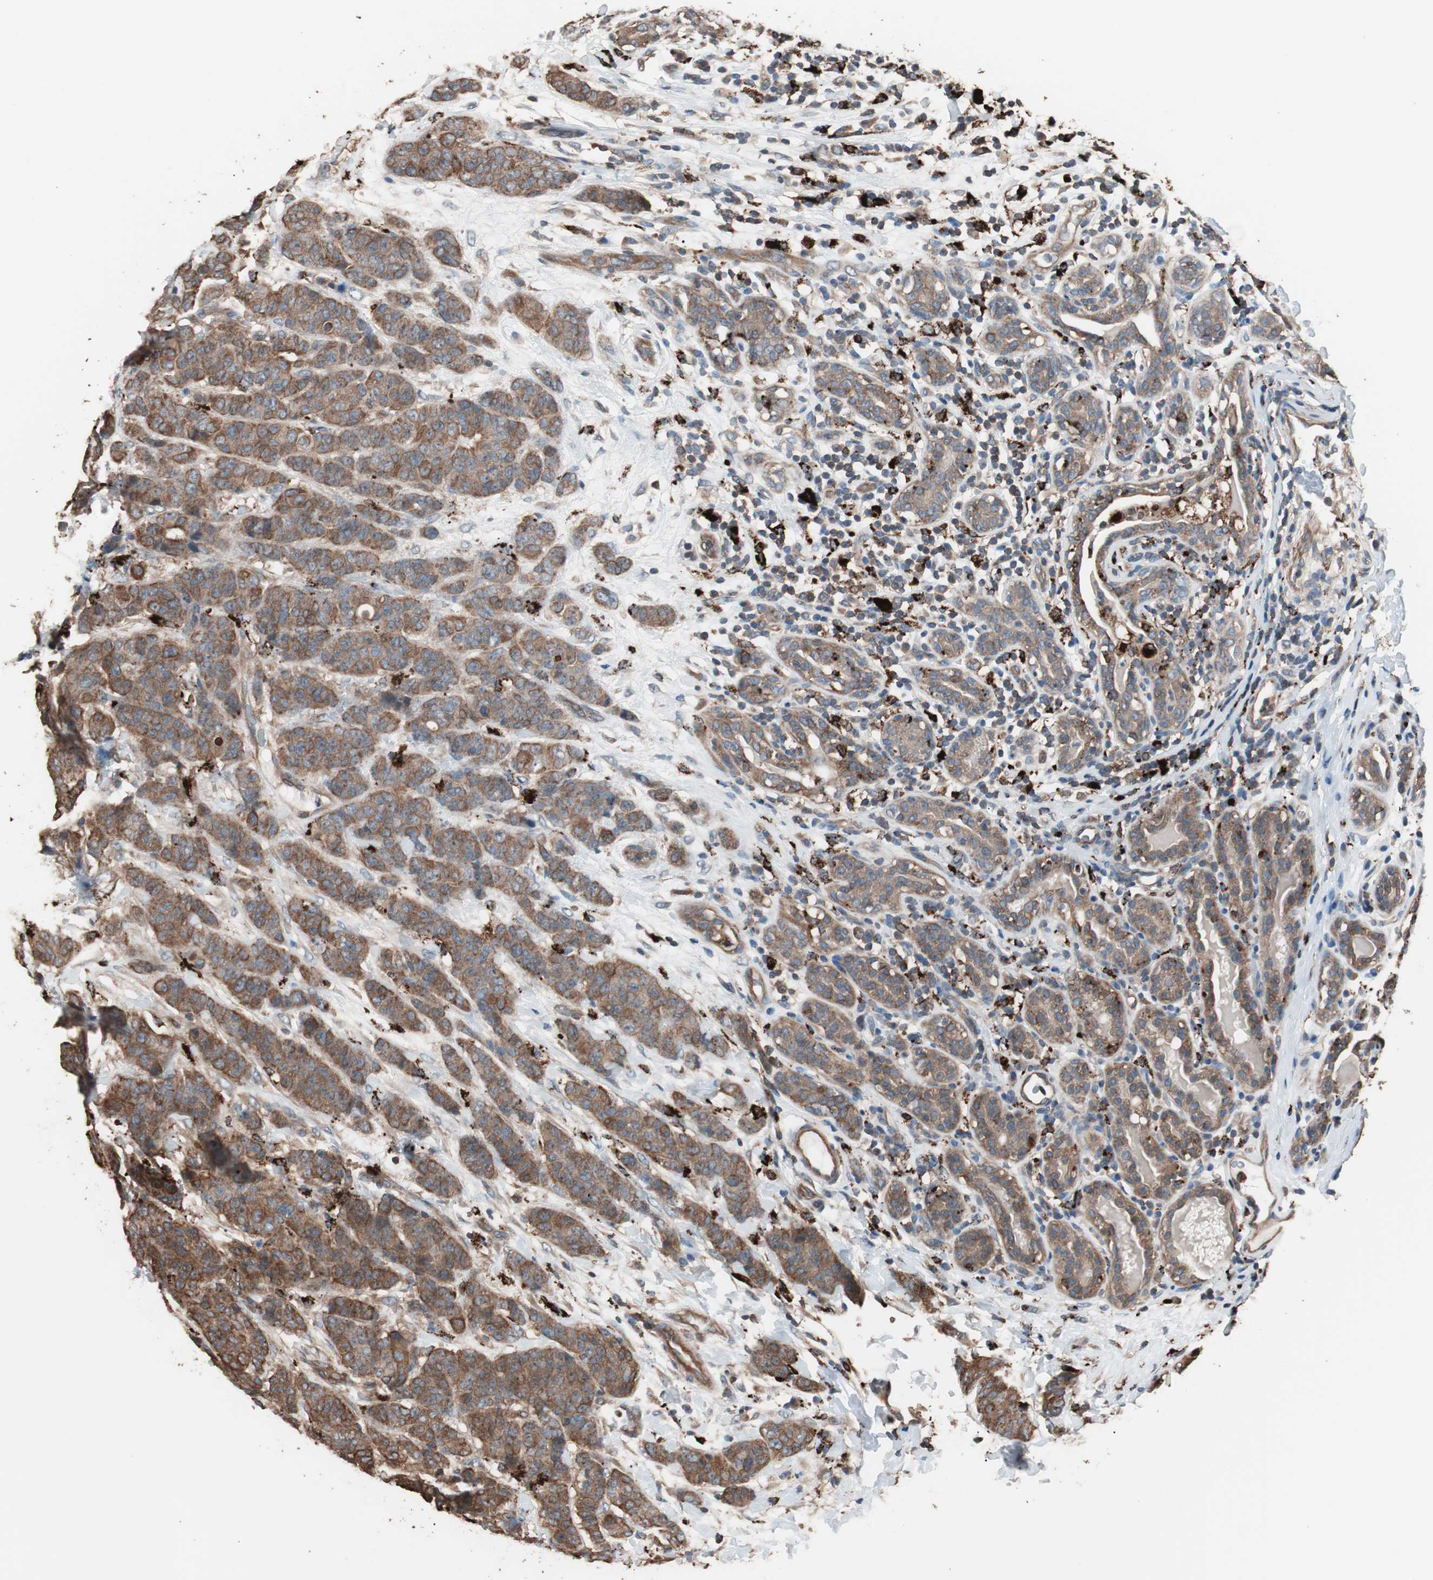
{"staining": {"intensity": "moderate", "quantity": ">75%", "location": "cytoplasmic/membranous"}, "tissue": "breast cancer", "cell_type": "Tumor cells", "image_type": "cancer", "snomed": [{"axis": "morphology", "description": "Duct carcinoma"}, {"axis": "topography", "description": "Breast"}], "caption": "Immunohistochemical staining of breast invasive ductal carcinoma demonstrates medium levels of moderate cytoplasmic/membranous protein positivity in about >75% of tumor cells.", "gene": "CCT3", "patient": {"sex": "female", "age": 40}}